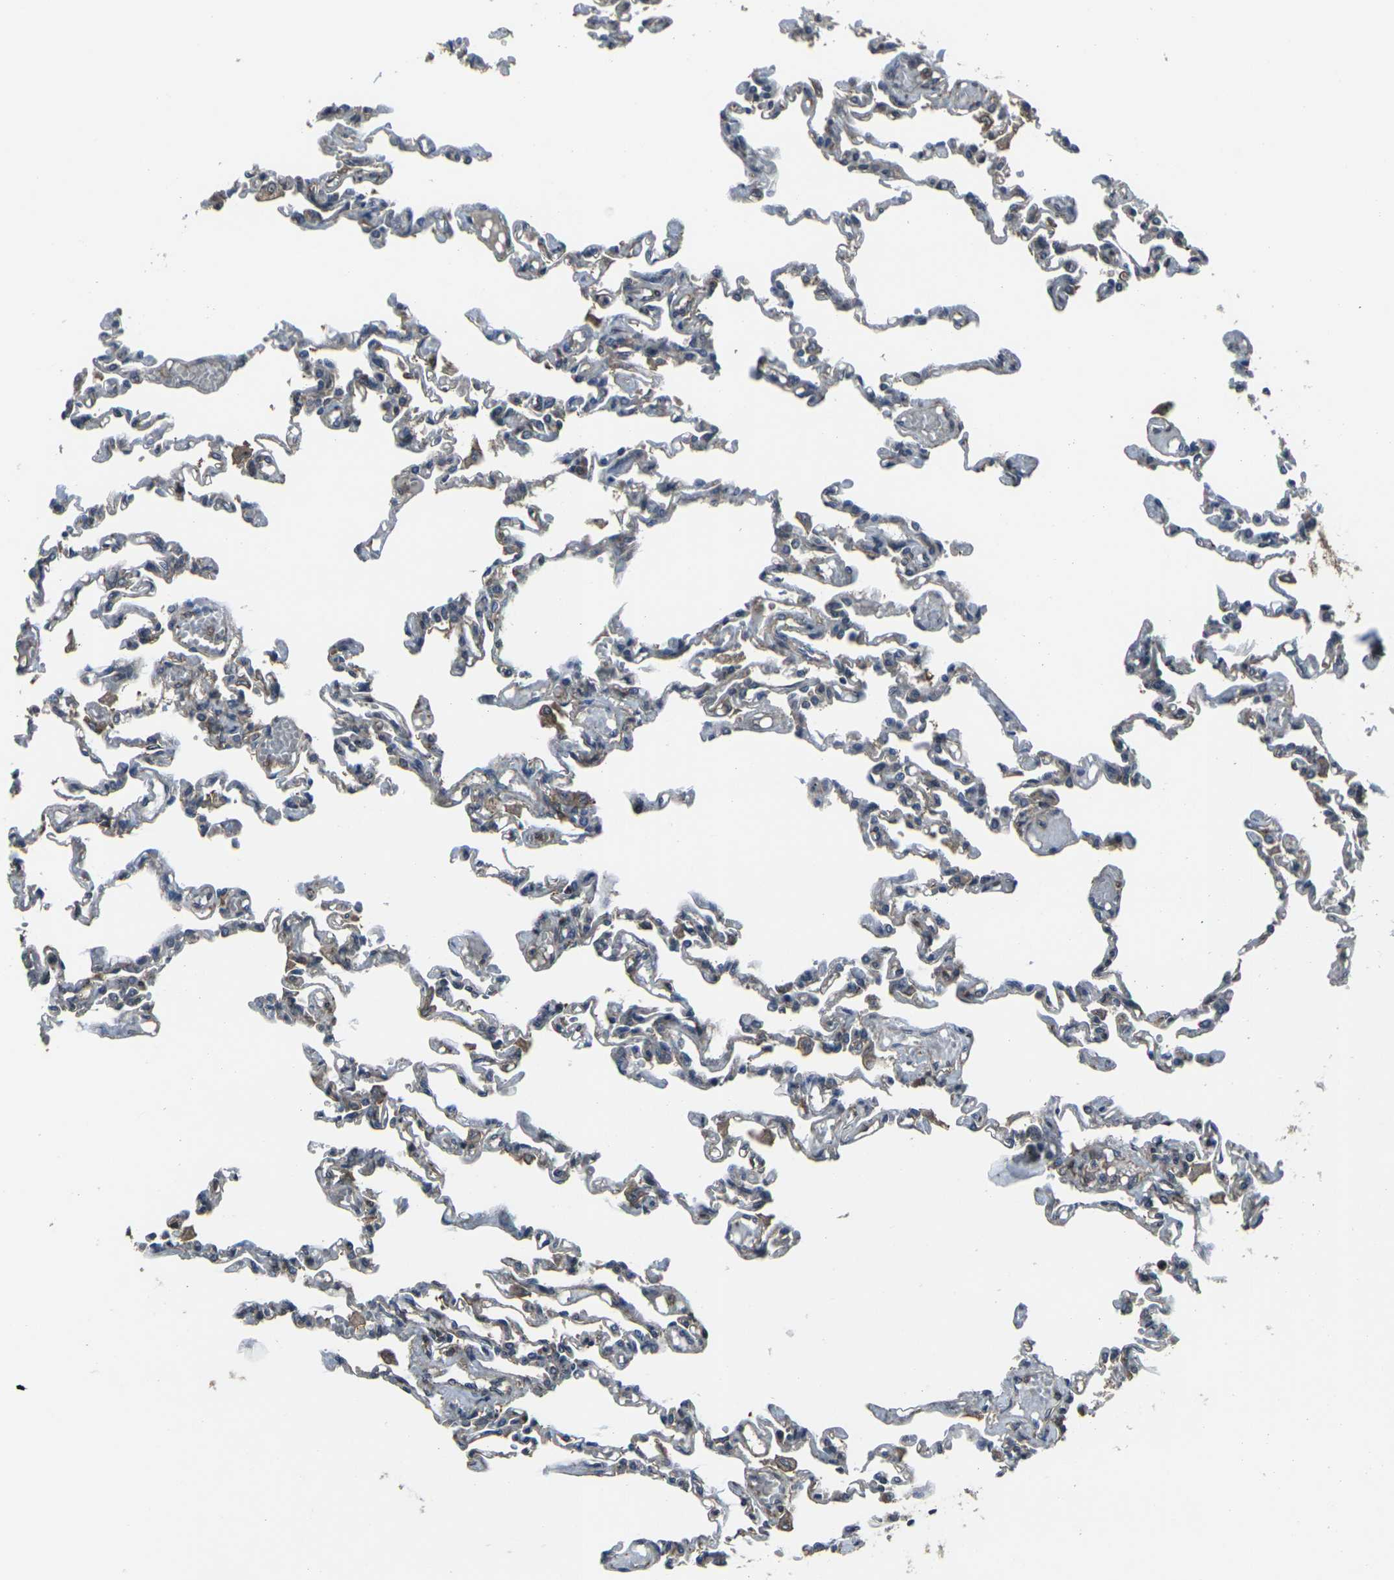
{"staining": {"intensity": "moderate", "quantity": "<25%", "location": "cytoplasmic/membranous"}, "tissue": "lung", "cell_type": "Alveolar cells", "image_type": "normal", "snomed": [{"axis": "morphology", "description": "Normal tissue, NOS"}, {"axis": "topography", "description": "Lung"}], "caption": "A photomicrograph of human lung stained for a protein reveals moderate cytoplasmic/membranous brown staining in alveolar cells.", "gene": "PRKACB", "patient": {"sex": "male", "age": 21}}